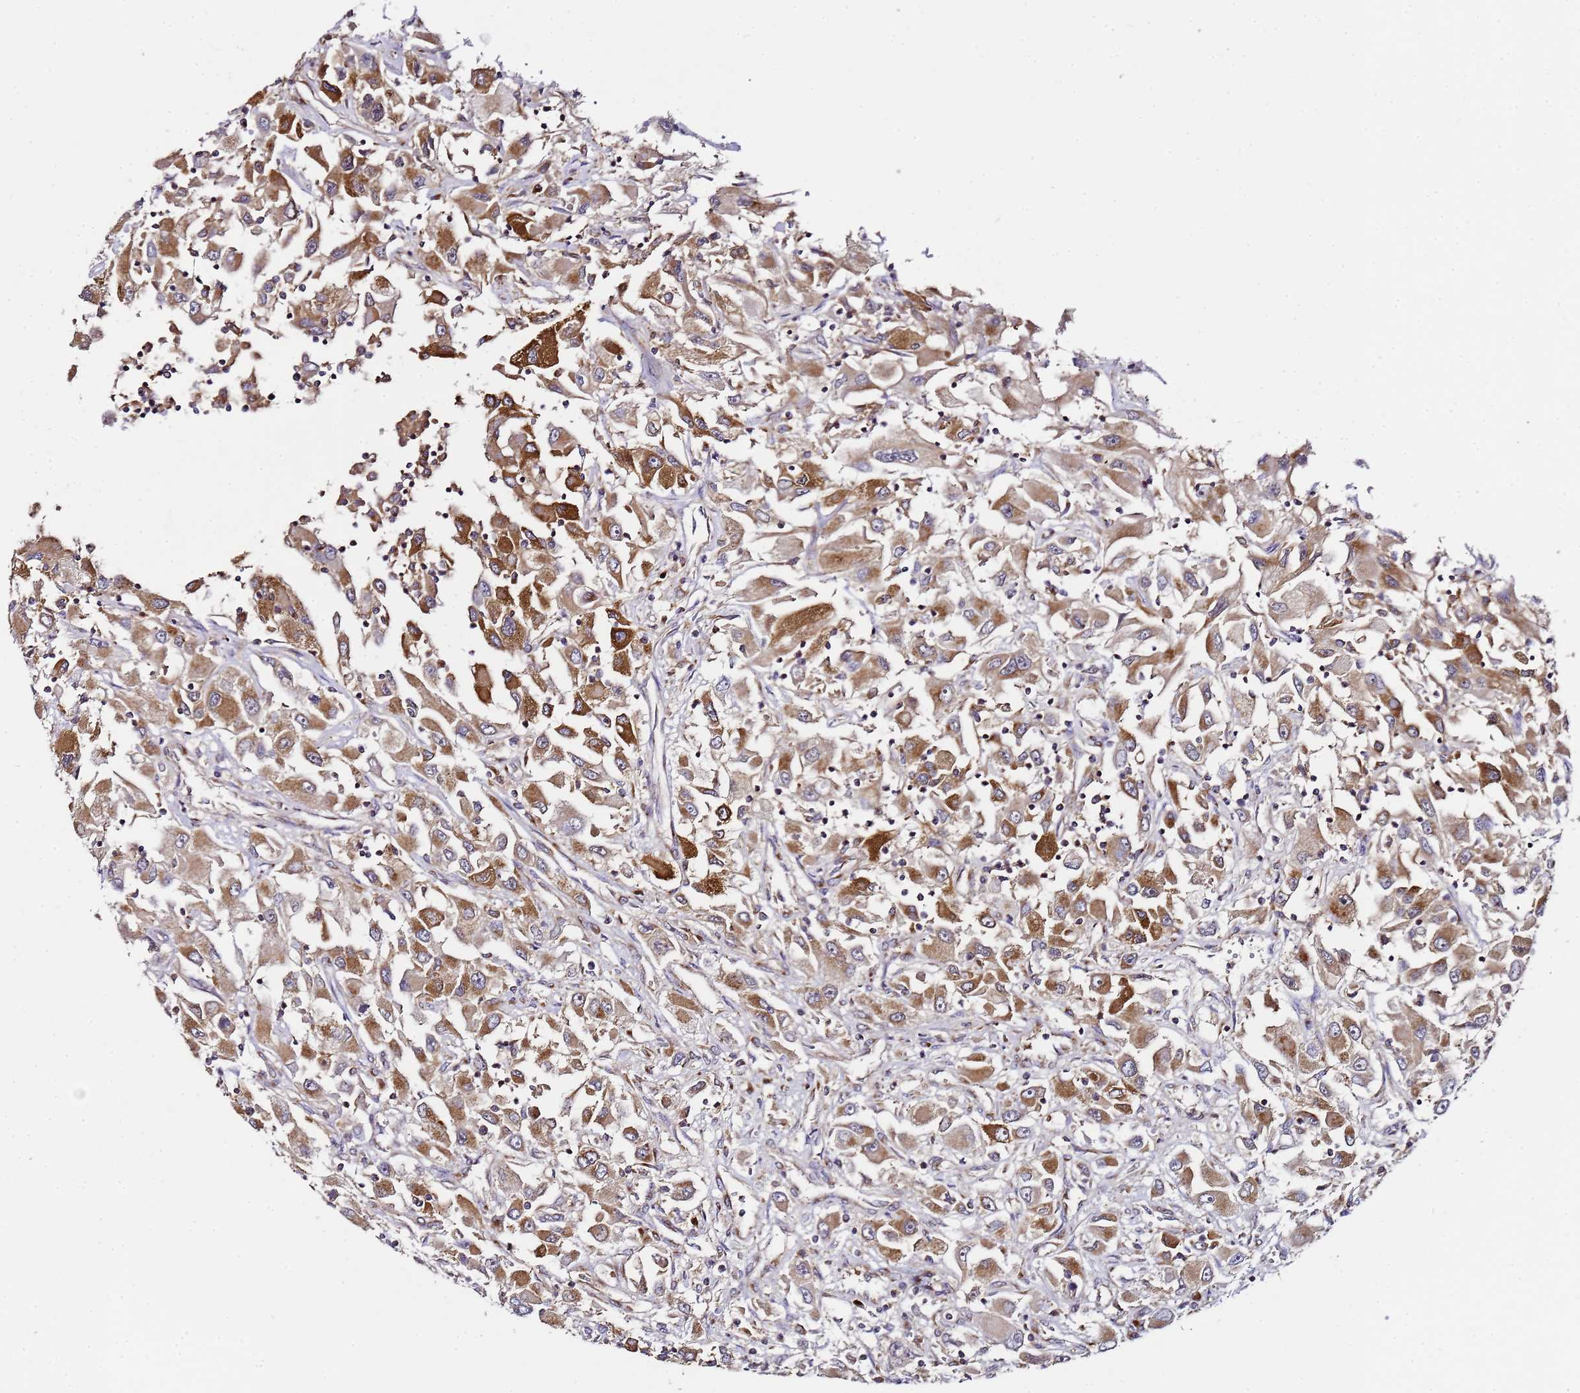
{"staining": {"intensity": "moderate", "quantity": "25%-75%", "location": "cytoplasmic/membranous"}, "tissue": "renal cancer", "cell_type": "Tumor cells", "image_type": "cancer", "snomed": [{"axis": "morphology", "description": "Adenocarcinoma, NOS"}, {"axis": "topography", "description": "Kidney"}], "caption": "Renal adenocarcinoma was stained to show a protein in brown. There is medium levels of moderate cytoplasmic/membranous expression in about 25%-75% of tumor cells.", "gene": "MRPL49", "patient": {"sex": "female", "age": 52}}